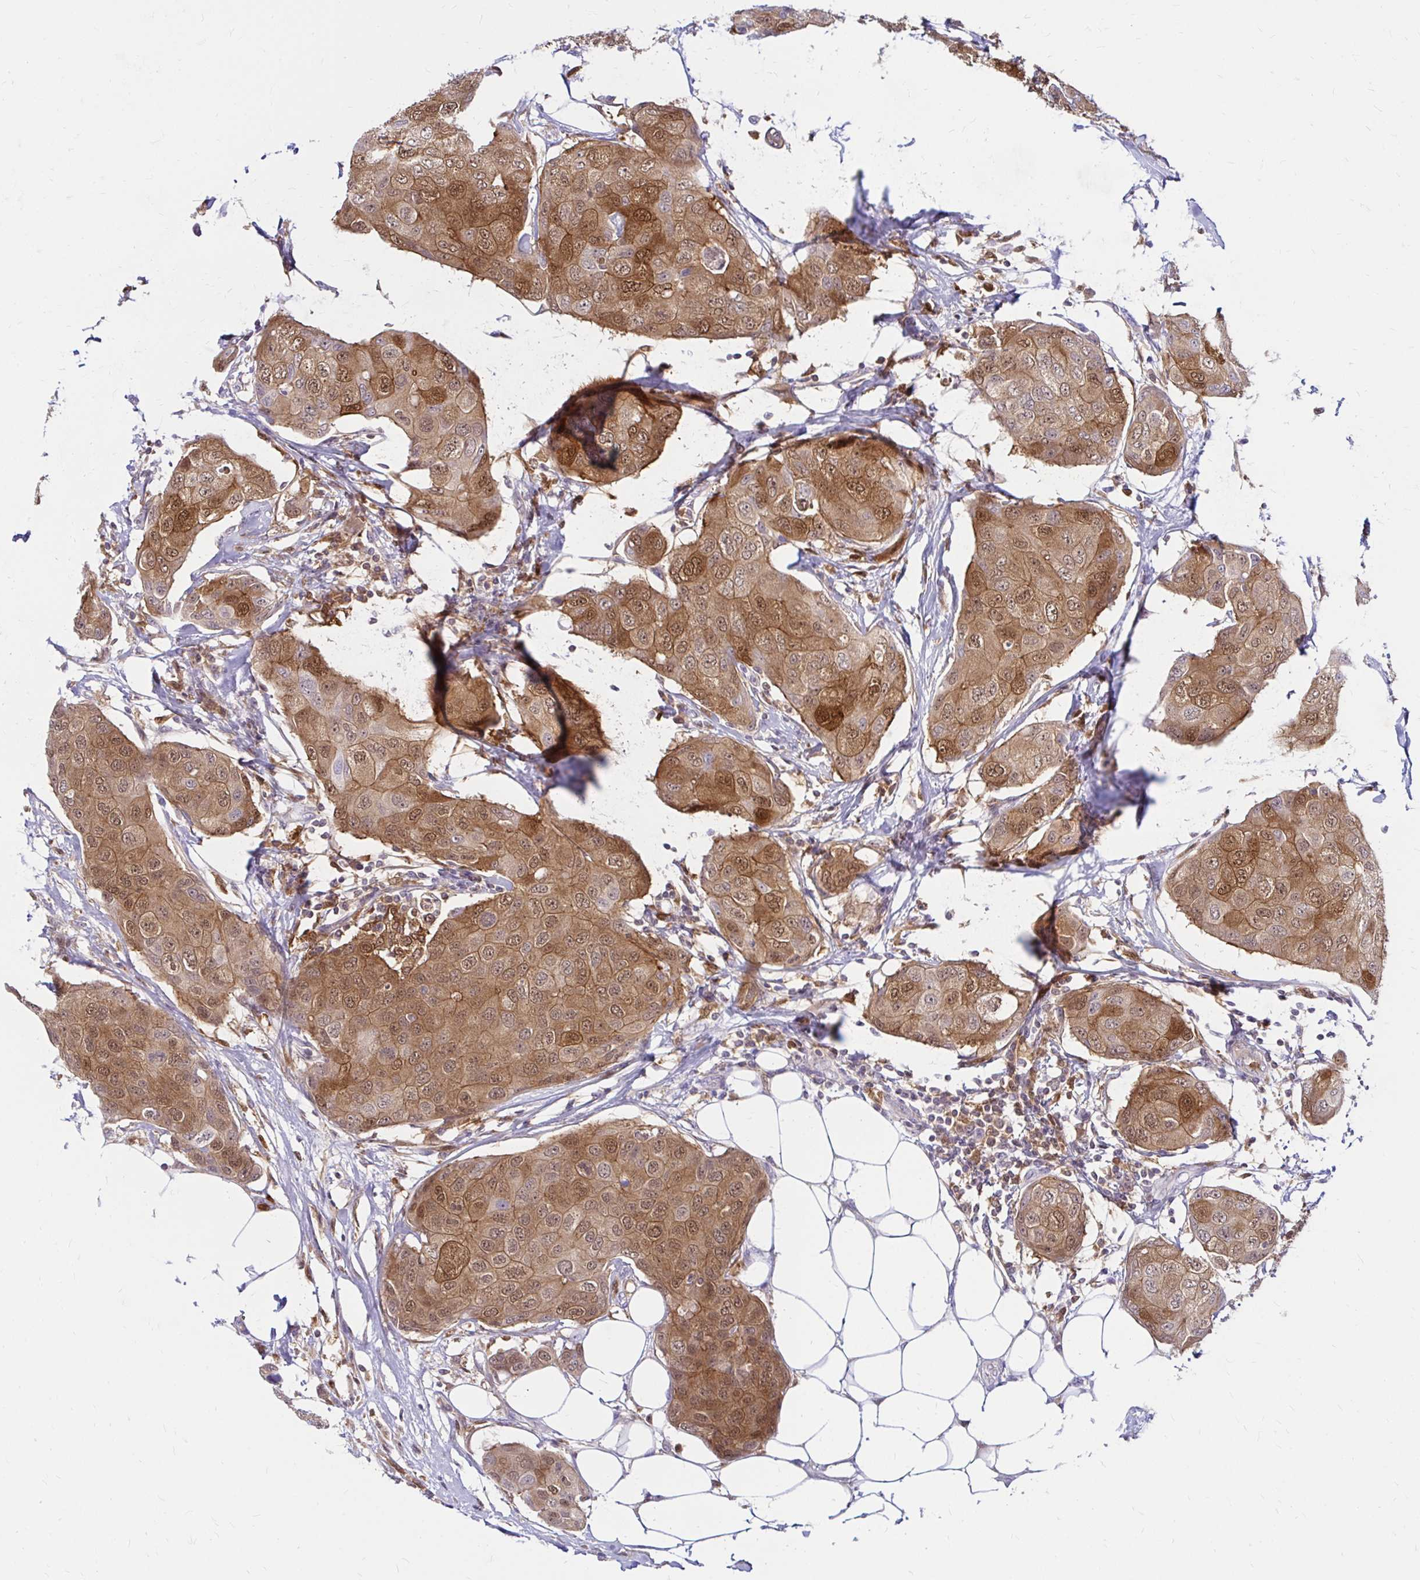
{"staining": {"intensity": "moderate", "quantity": ">75%", "location": "cytoplasmic/membranous,nuclear"}, "tissue": "breast cancer", "cell_type": "Tumor cells", "image_type": "cancer", "snomed": [{"axis": "morphology", "description": "Duct carcinoma"}, {"axis": "topography", "description": "Breast"}, {"axis": "topography", "description": "Lymph node"}], "caption": "A histopathology image showing moderate cytoplasmic/membranous and nuclear positivity in approximately >75% of tumor cells in breast cancer, as visualized by brown immunohistochemical staining.", "gene": "PYCARD", "patient": {"sex": "female", "age": 80}}